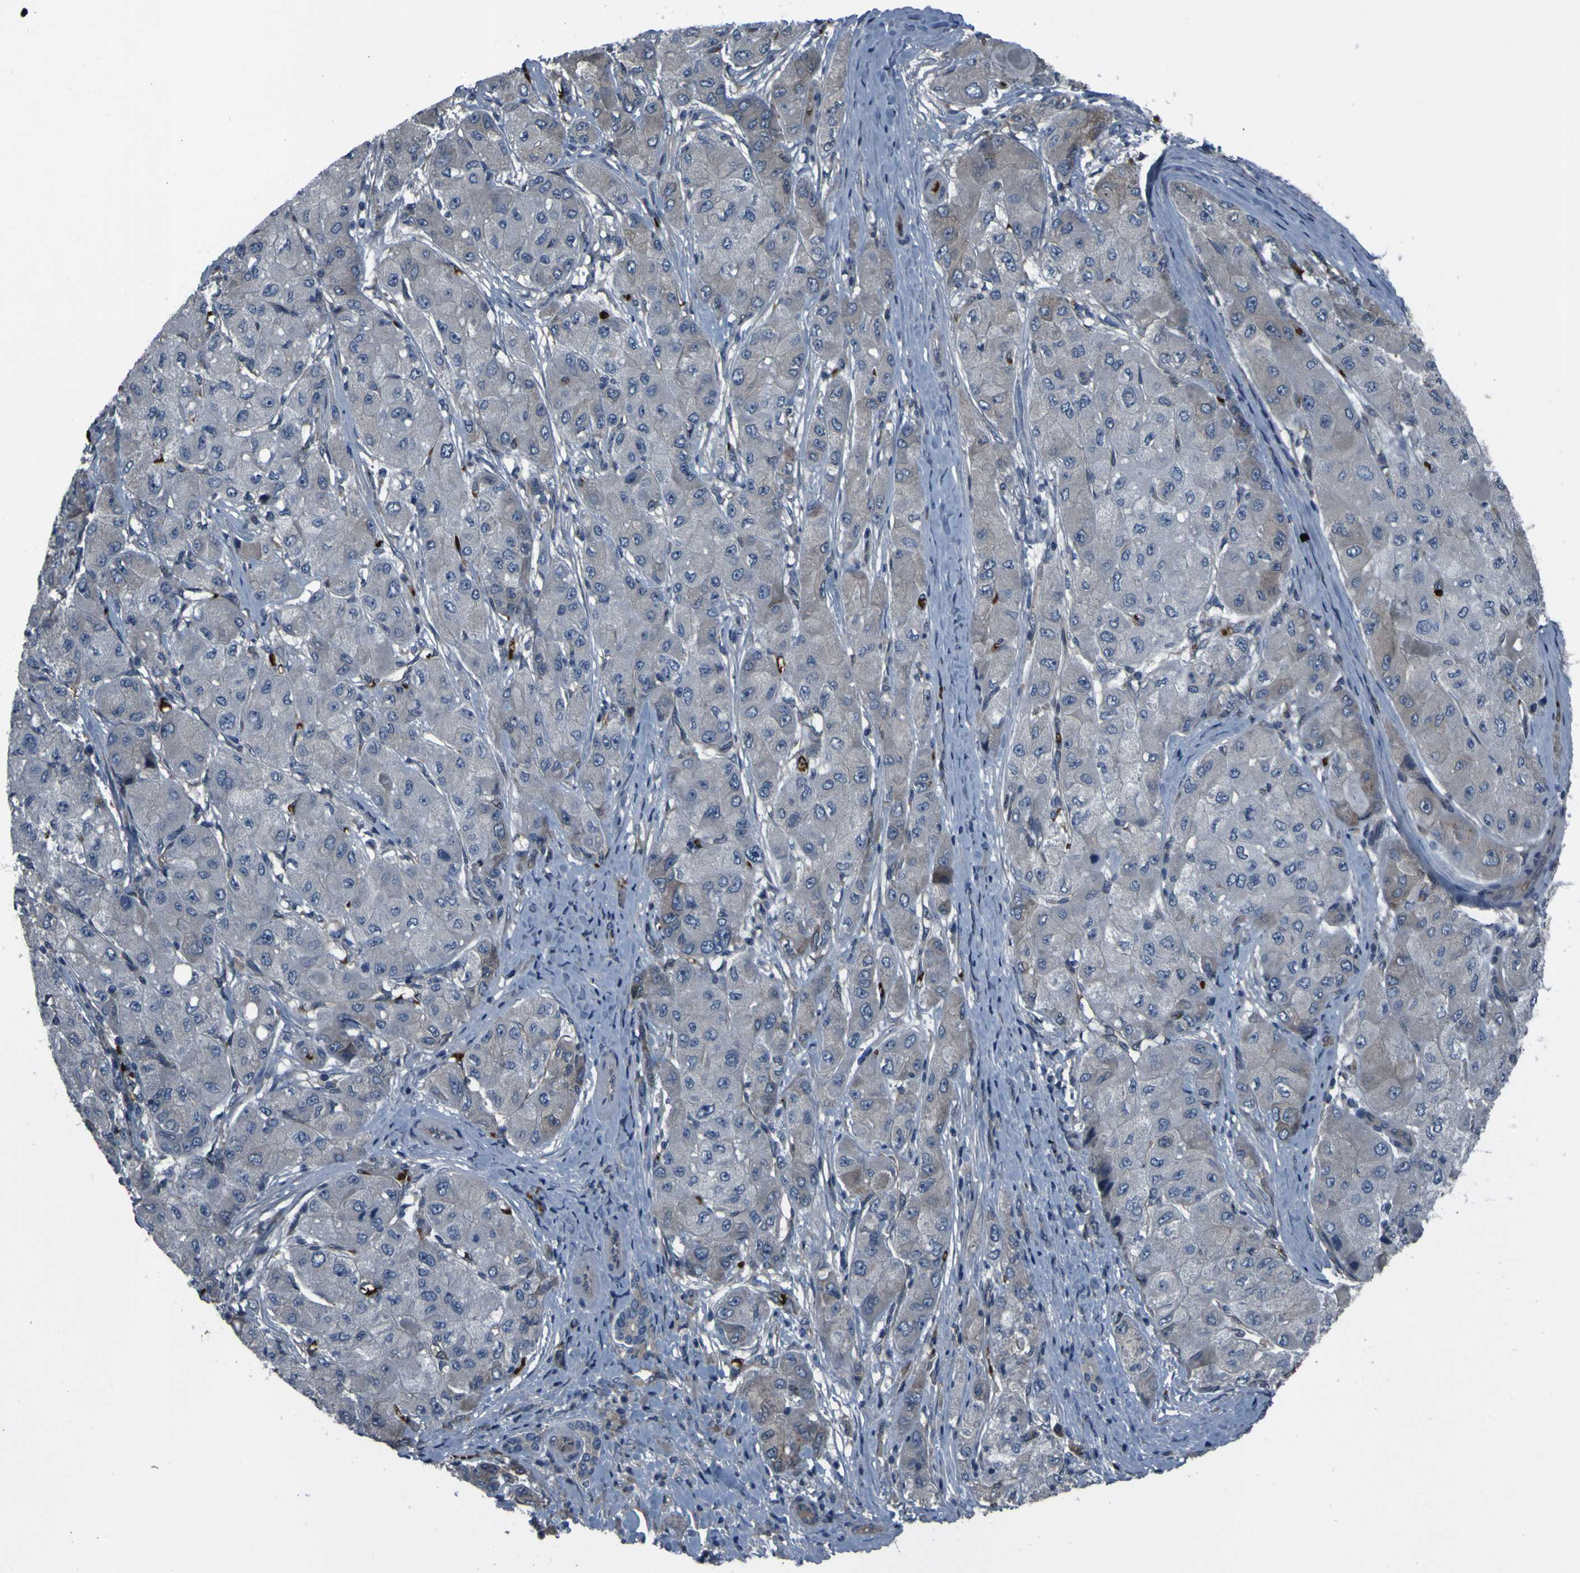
{"staining": {"intensity": "negative", "quantity": "none", "location": "none"}, "tissue": "liver cancer", "cell_type": "Tumor cells", "image_type": "cancer", "snomed": [{"axis": "morphology", "description": "Carcinoma, Hepatocellular, NOS"}, {"axis": "topography", "description": "Liver"}], "caption": "Protein analysis of hepatocellular carcinoma (liver) exhibits no significant positivity in tumor cells.", "gene": "GRAMD1A", "patient": {"sex": "male", "age": 80}}